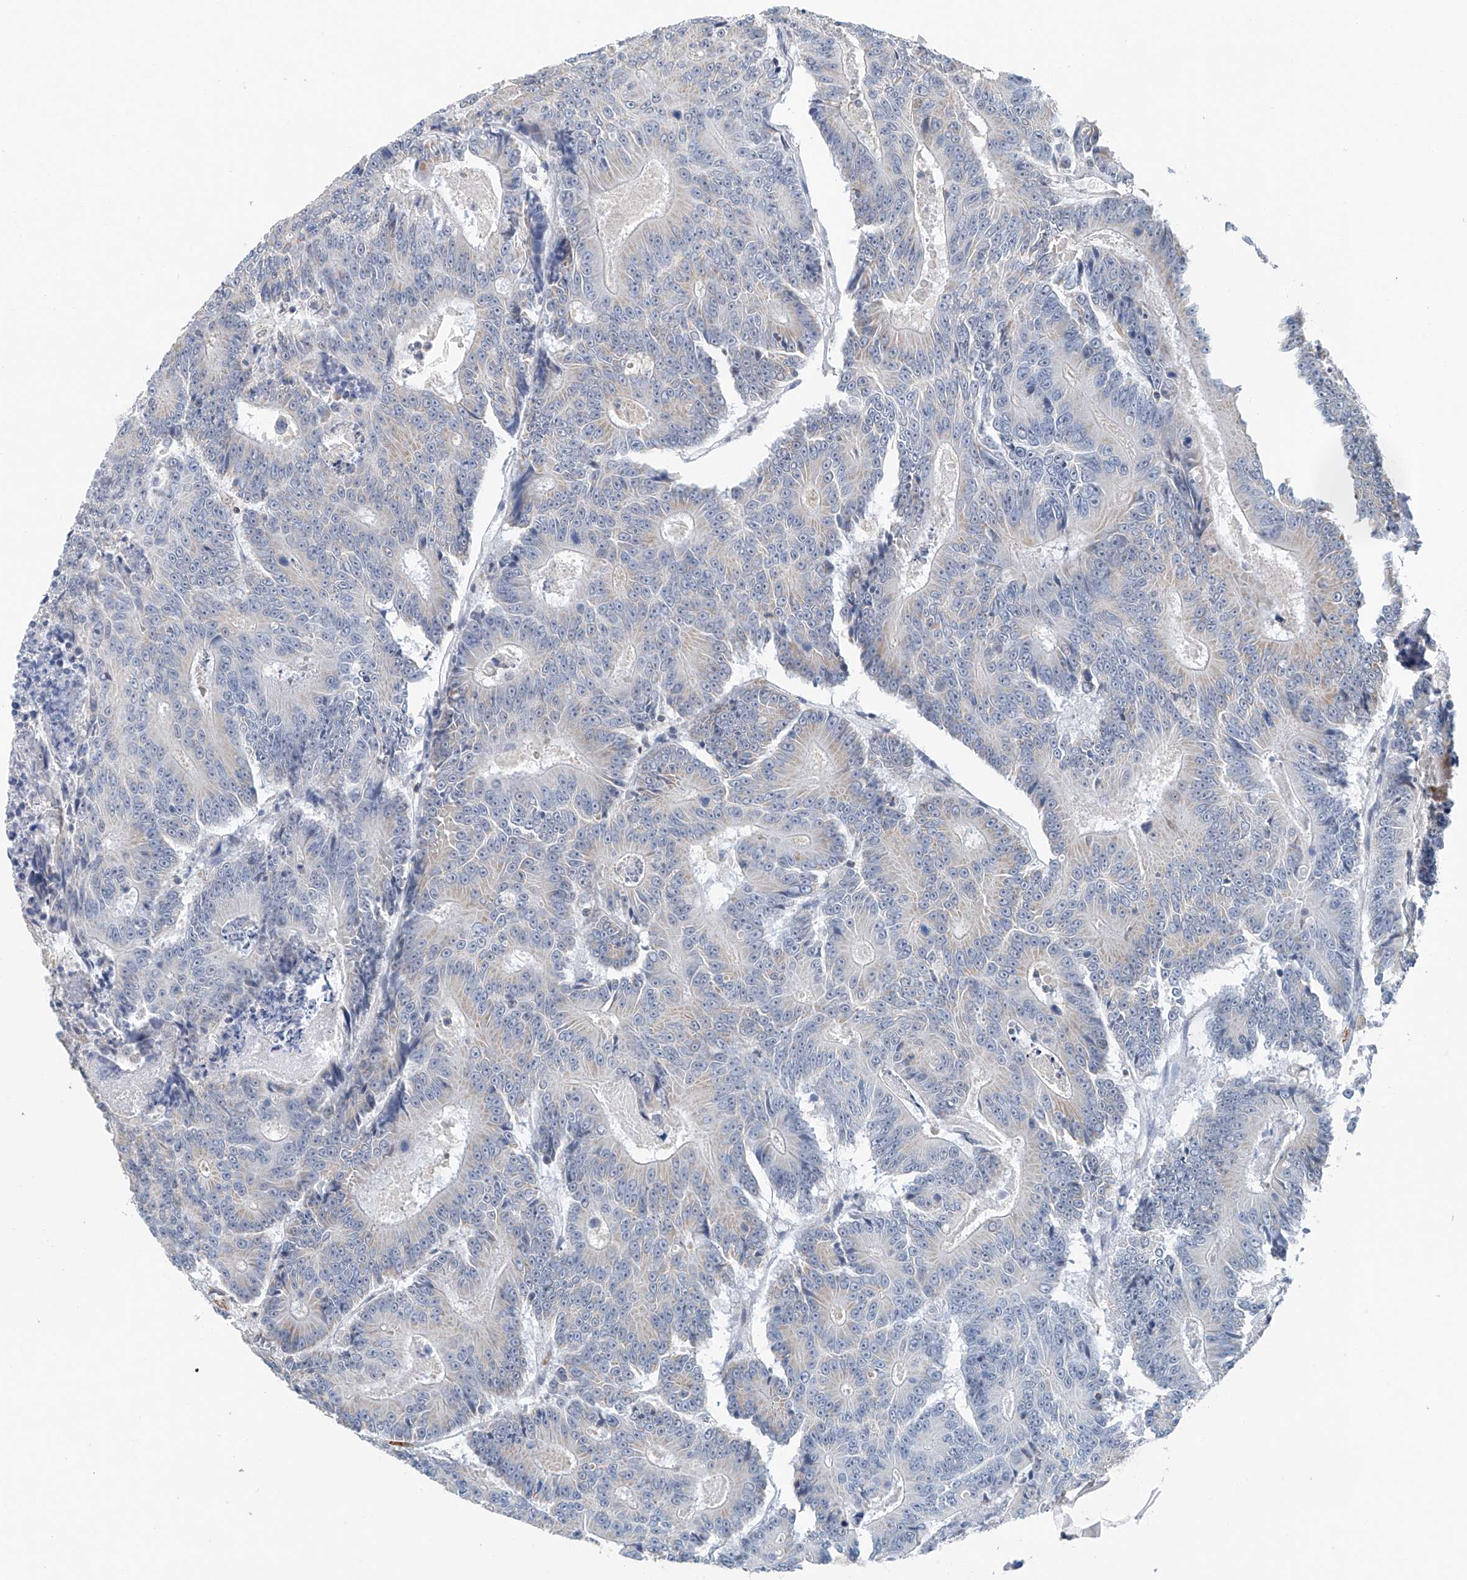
{"staining": {"intensity": "weak", "quantity": "<25%", "location": "cytoplasmic/membranous"}, "tissue": "colorectal cancer", "cell_type": "Tumor cells", "image_type": "cancer", "snomed": [{"axis": "morphology", "description": "Adenocarcinoma, NOS"}, {"axis": "topography", "description": "Colon"}], "caption": "Immunohistochemistry of human colorectal adenocarcinoma displays no positivity in tumor cells.", "gene": "KLF15", "patient": {"sex": "male", "age": 83}}